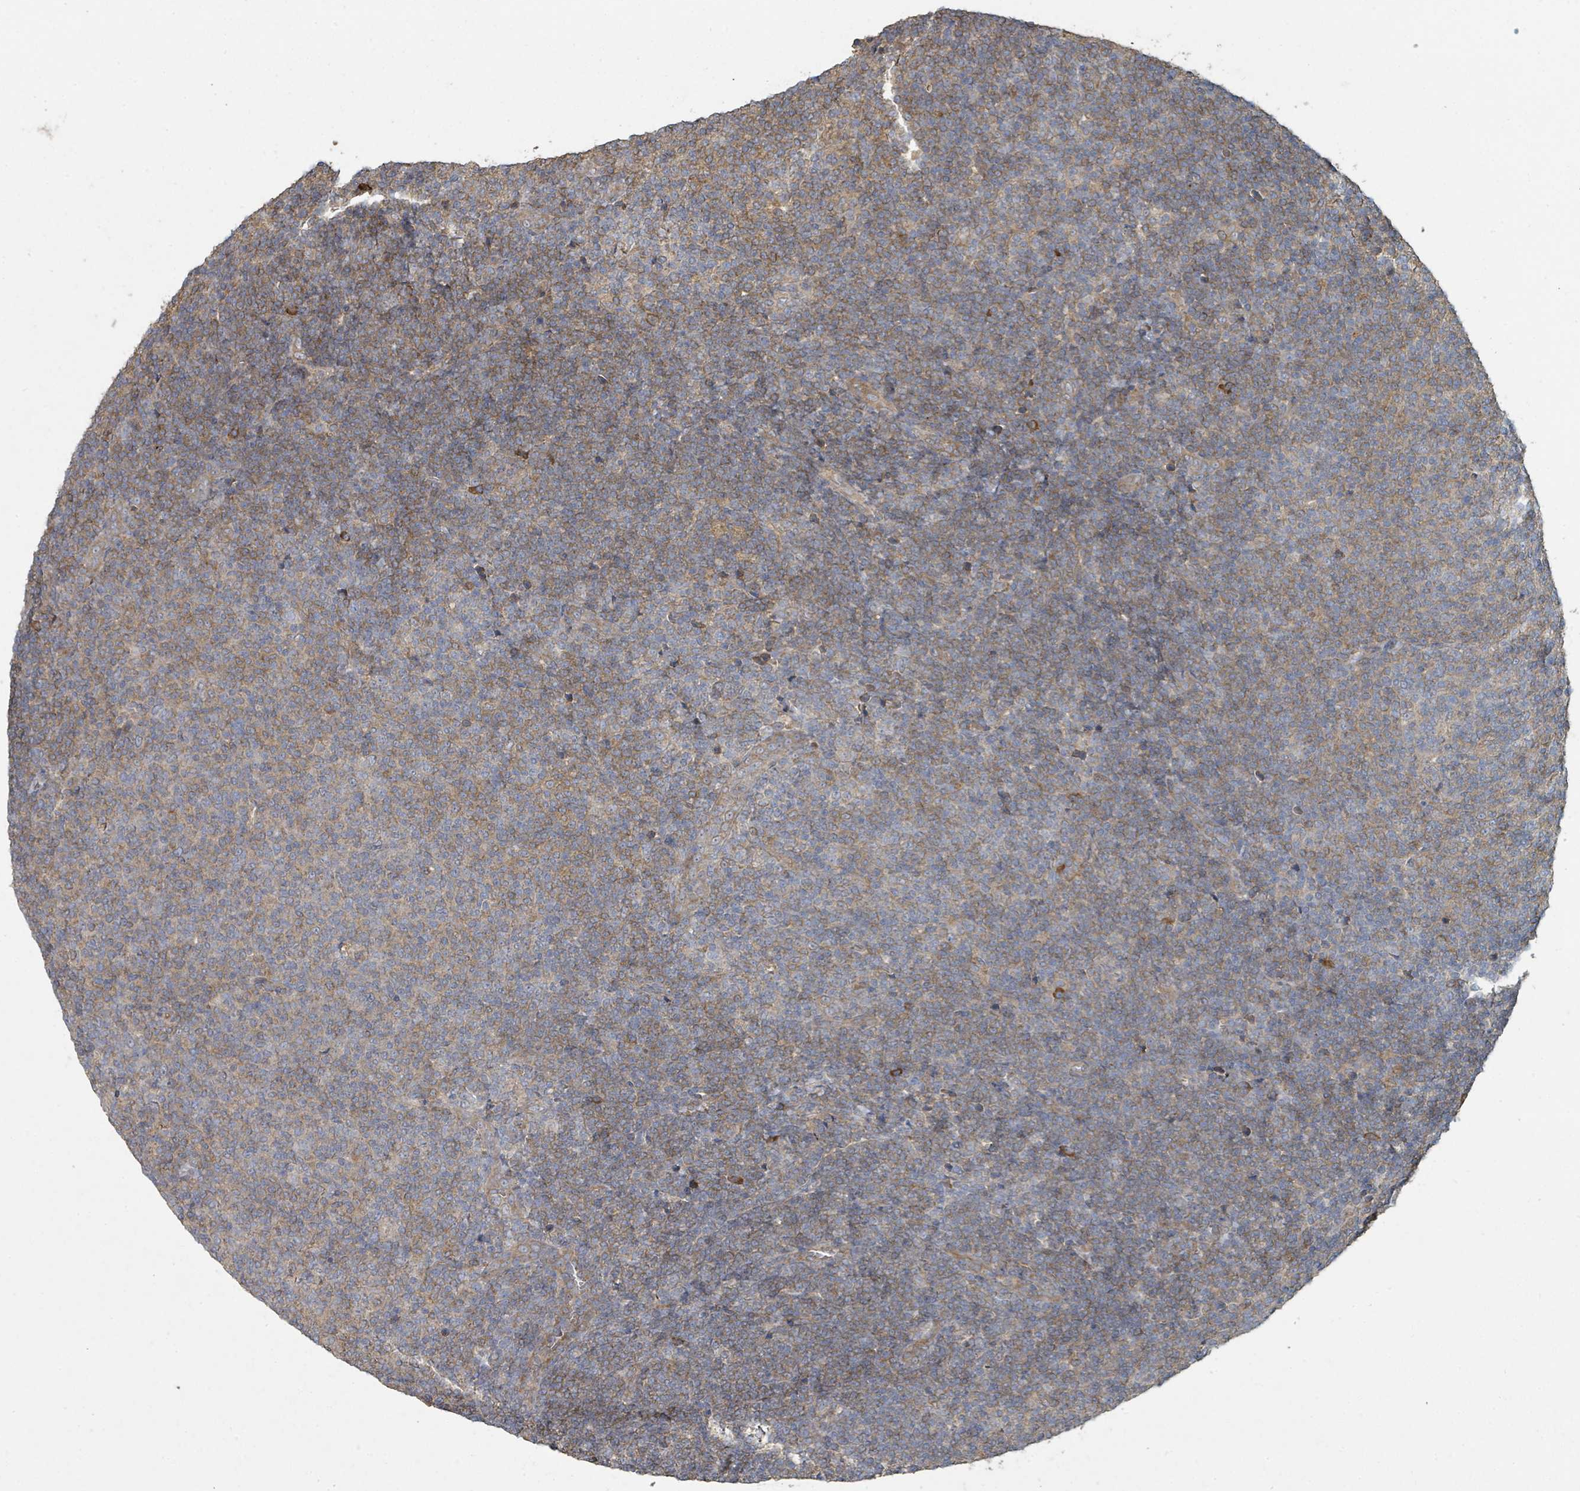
{"staining": {"intensity": "moderate", "quantity": ">75%", "location": "cytoplasmic/membranous"}, "tissue": "lymphoma", "cell_type": "Tumor cells", "image_type": "cancer", "snomed": [{"axis": "morphology", "description": "Malignant lymphoma, non-Hodgkin's type, Low grade"}, {"axis": "topography", "description": "Lymph node"}], "caption": "Low-grade malignant lymphoma, non-Hodgkin's type tissue reveals moderate cytoplasmic/membranous positivity in approximately >75% of tumor cells", "gene": "WDFY1", "patient": {"sex": "male", "age": 66}}